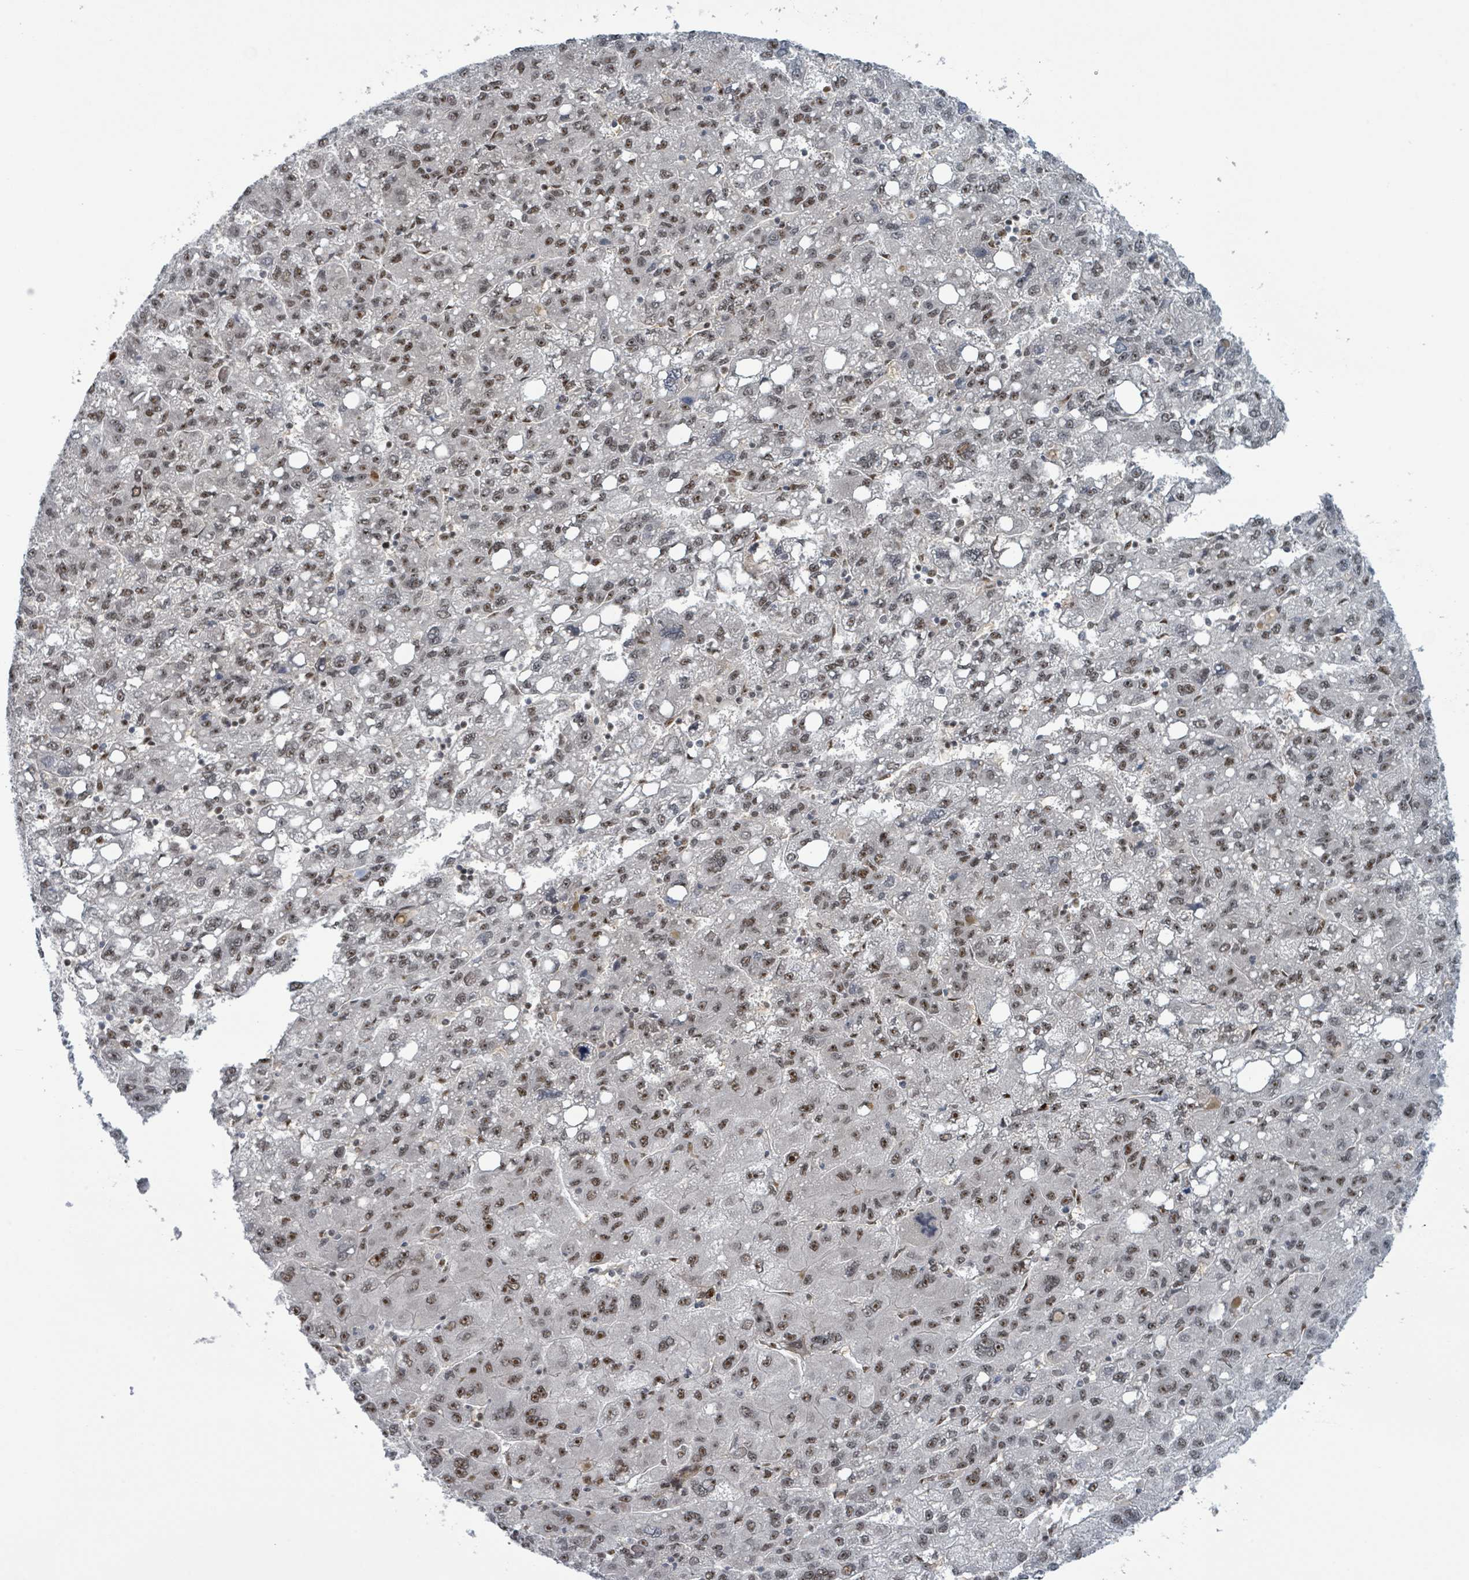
{"staining": {"intensity": "moderate", "quantity": ">75%", "location": "nuclear"}, "tissue": "liver cancer", "cell_type": "Tumor cells", "image_type": "cancer", "snomed": [{"axis": "morphology", "description": "Carcinoma, Hepatocellular, NOS"}, {"axis": "topography", "description": "Liver"}], "caption": "Protein expression analysis of human liver hepatocellular carcinoma reveals moderate nuclear expression in about >75% of tumor cells.", "gene": "KLF3", "patient": {"sex": "female", "age": 82}}